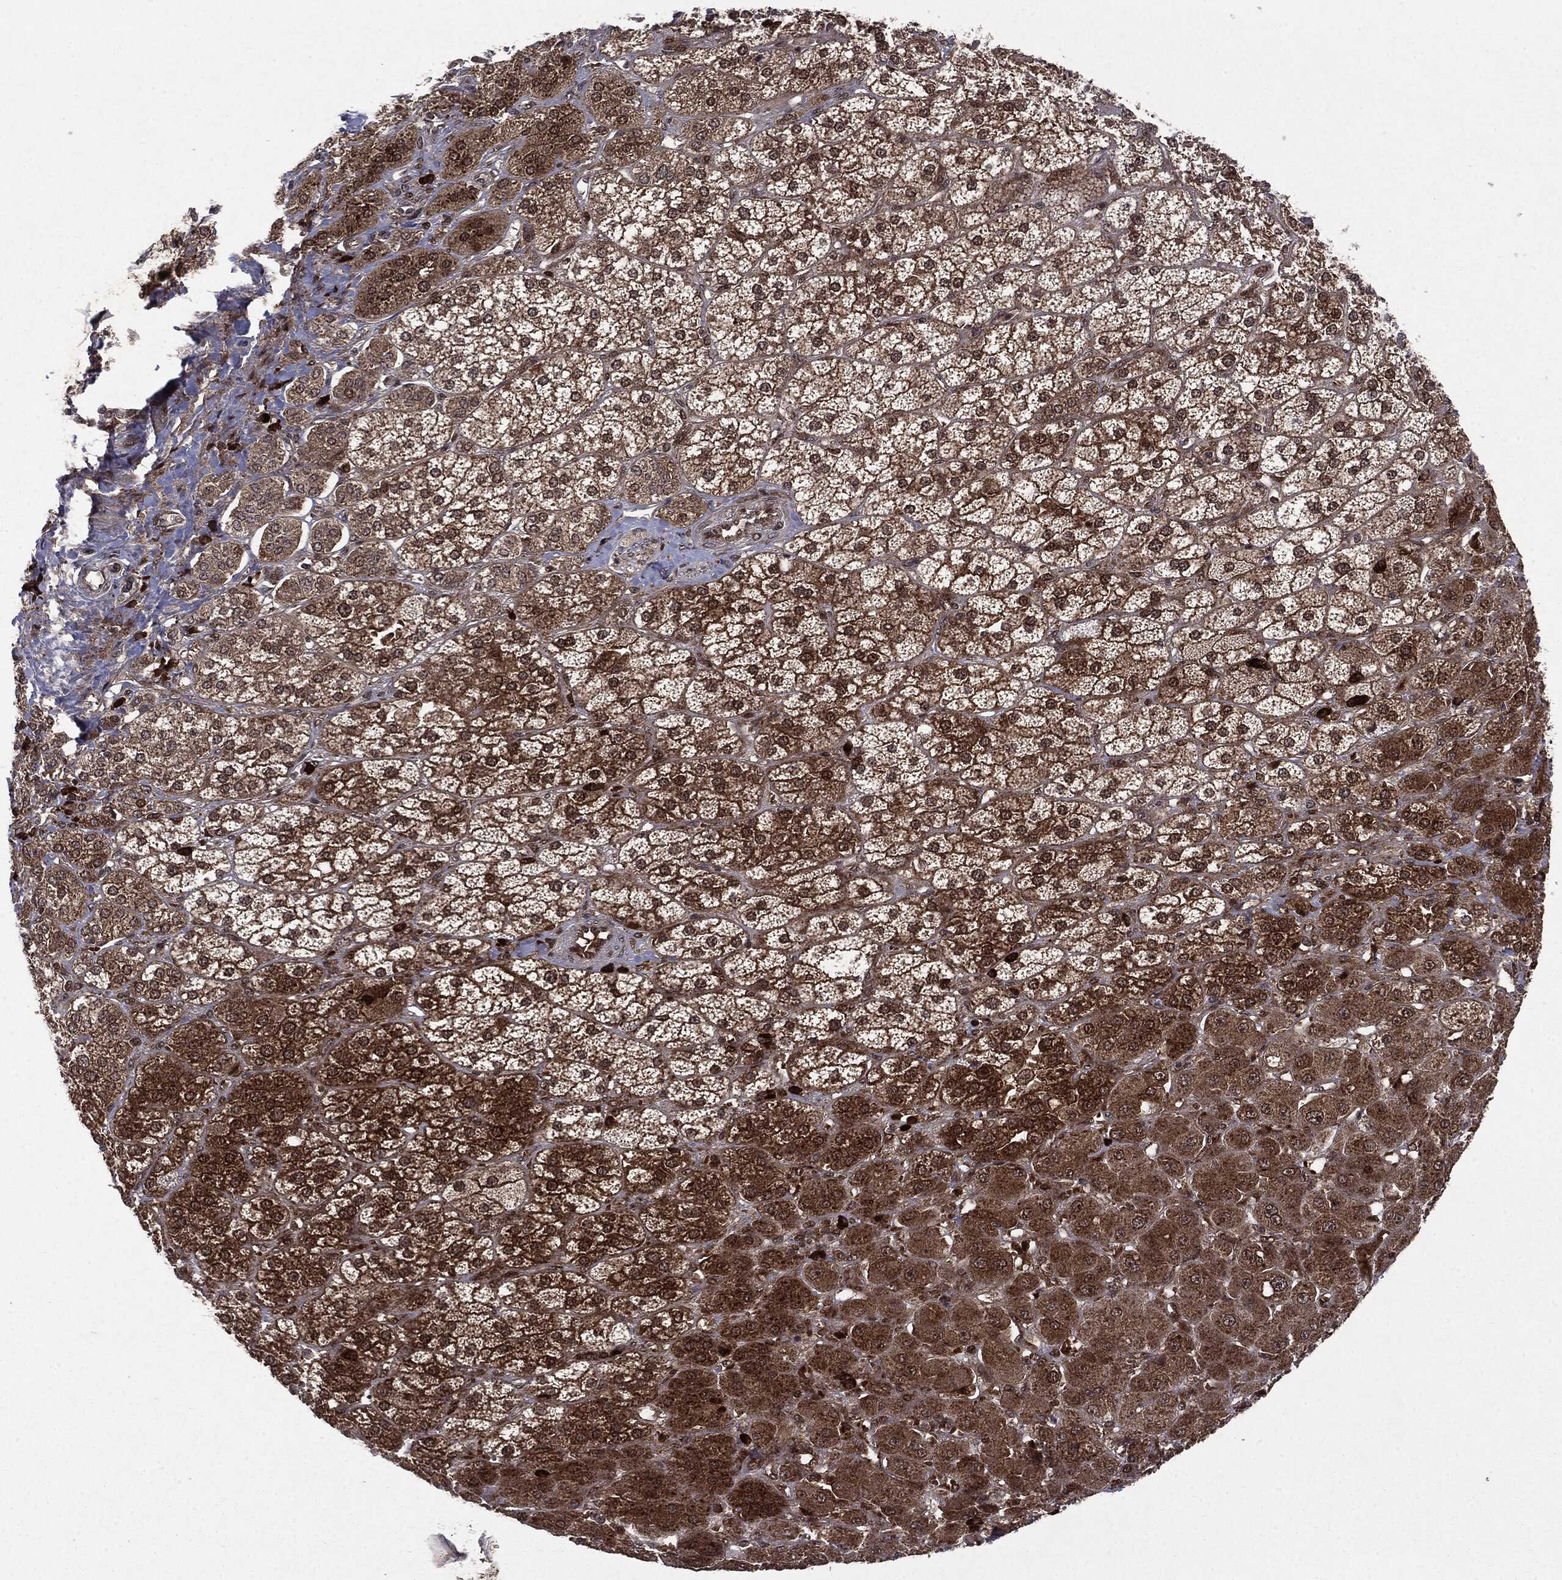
{"staining": {"intensity": "strong", "quantity": ">75%", "location": "cytoplasmic/membranous"}, "tissue": "adrenal gland", "cell_type": "Glandular cells", "image_type": "normal", "snomed": [{"axis": "morphology", "description": "Normal tissue, NOS"}, {"axis": "topography", "description": "Adrenal gland"}], "caption": "Strong cytoplasmic/membranous positivity for a protein is identified in approximately >75% of glandular cells of benign adrenal gland using immunohistochemistry (IHC).", "gene": "OTUB1", "patient": {"sex": "male", "age": 70}}